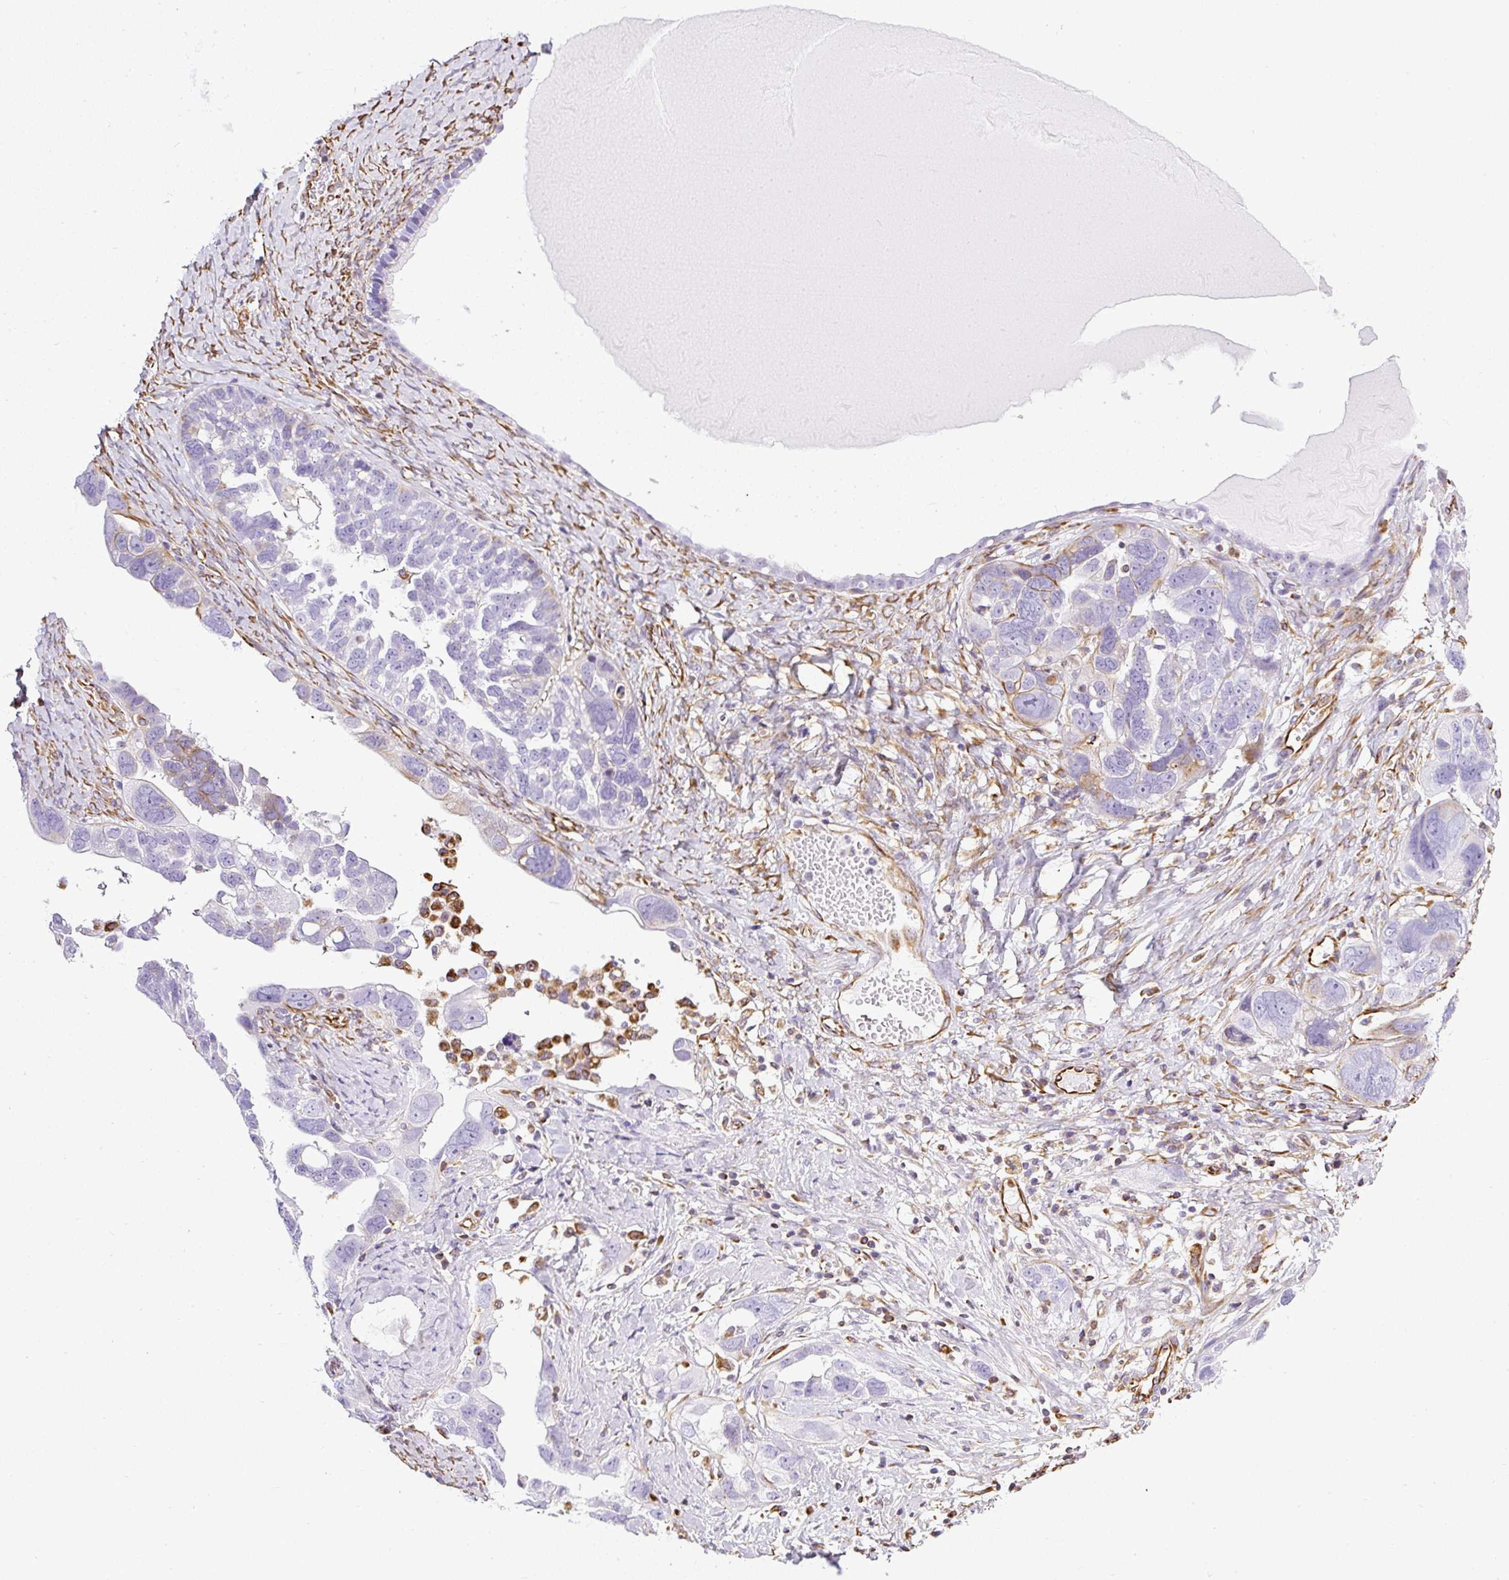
{"staining": {"intensity": "negative", "quantity": "none", "location": "none"}, "tissue": "ovarian cancer", "cell_type": "Tumor cells", "image_type": "cancer", "snomed": [{"axis": "morphology", "description": "Cystadenocarcinoma, serous, NOS"}, {"axis": "topography", "description": "Ovary"}], "caption": "The histopathology image exhibits no staining of tumor cells in ovarian serous cystadenocarcinoma.", "gene": "PLS1", "patient": {"sex": "female", "age": 79}}